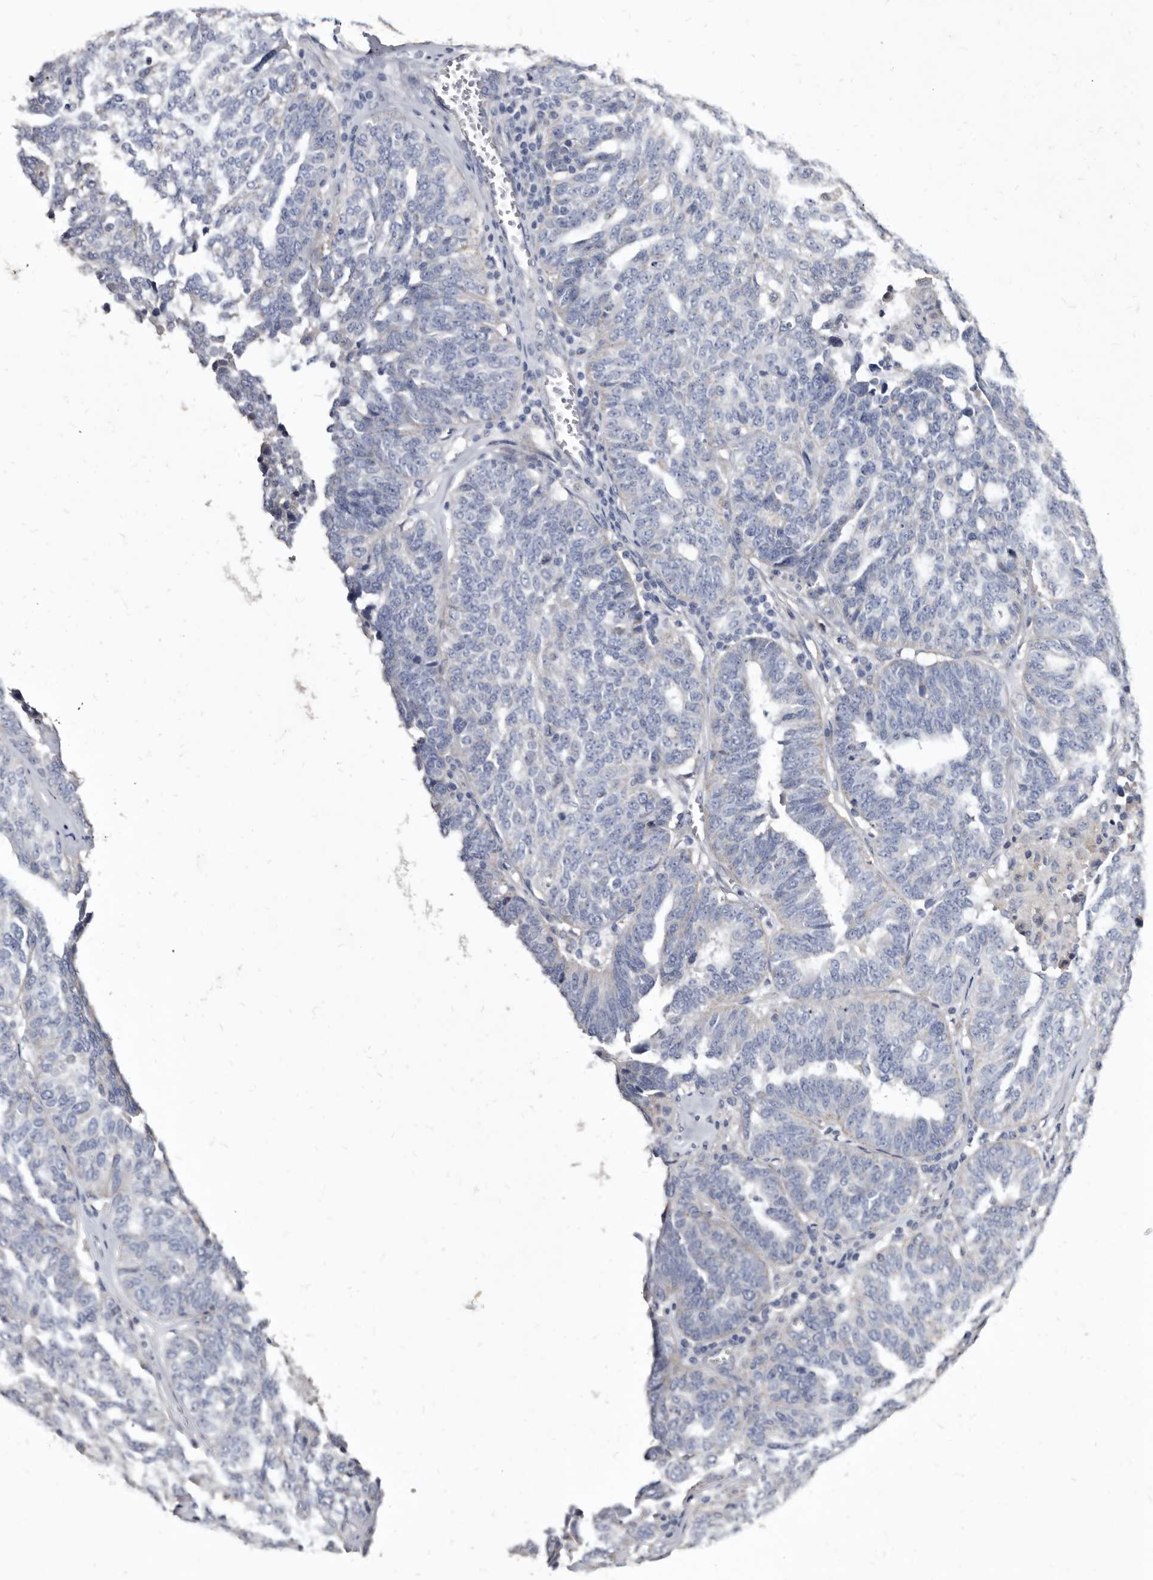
{"staining": {"intensity": "negative", "quantity": "none", "location": "none"}, "tissue": "ovarian cancer", "cell_type": "Tumor cells", "image_type": "cancer", "snomed": [{"axis": "morphology", "description": "Cystadenocarcinoma, serous, NOS"}, {"axis": "topography", "description": "Ovary"}], "caption": "DAB immunohistochemical staining of serous cystadenocarcinoma (ovarian) displays no significant staining in tumor cells. Nuclei are stained in blue.", "gene": "SLC39A2", "patient": {"sex": "female", "age": 59}}